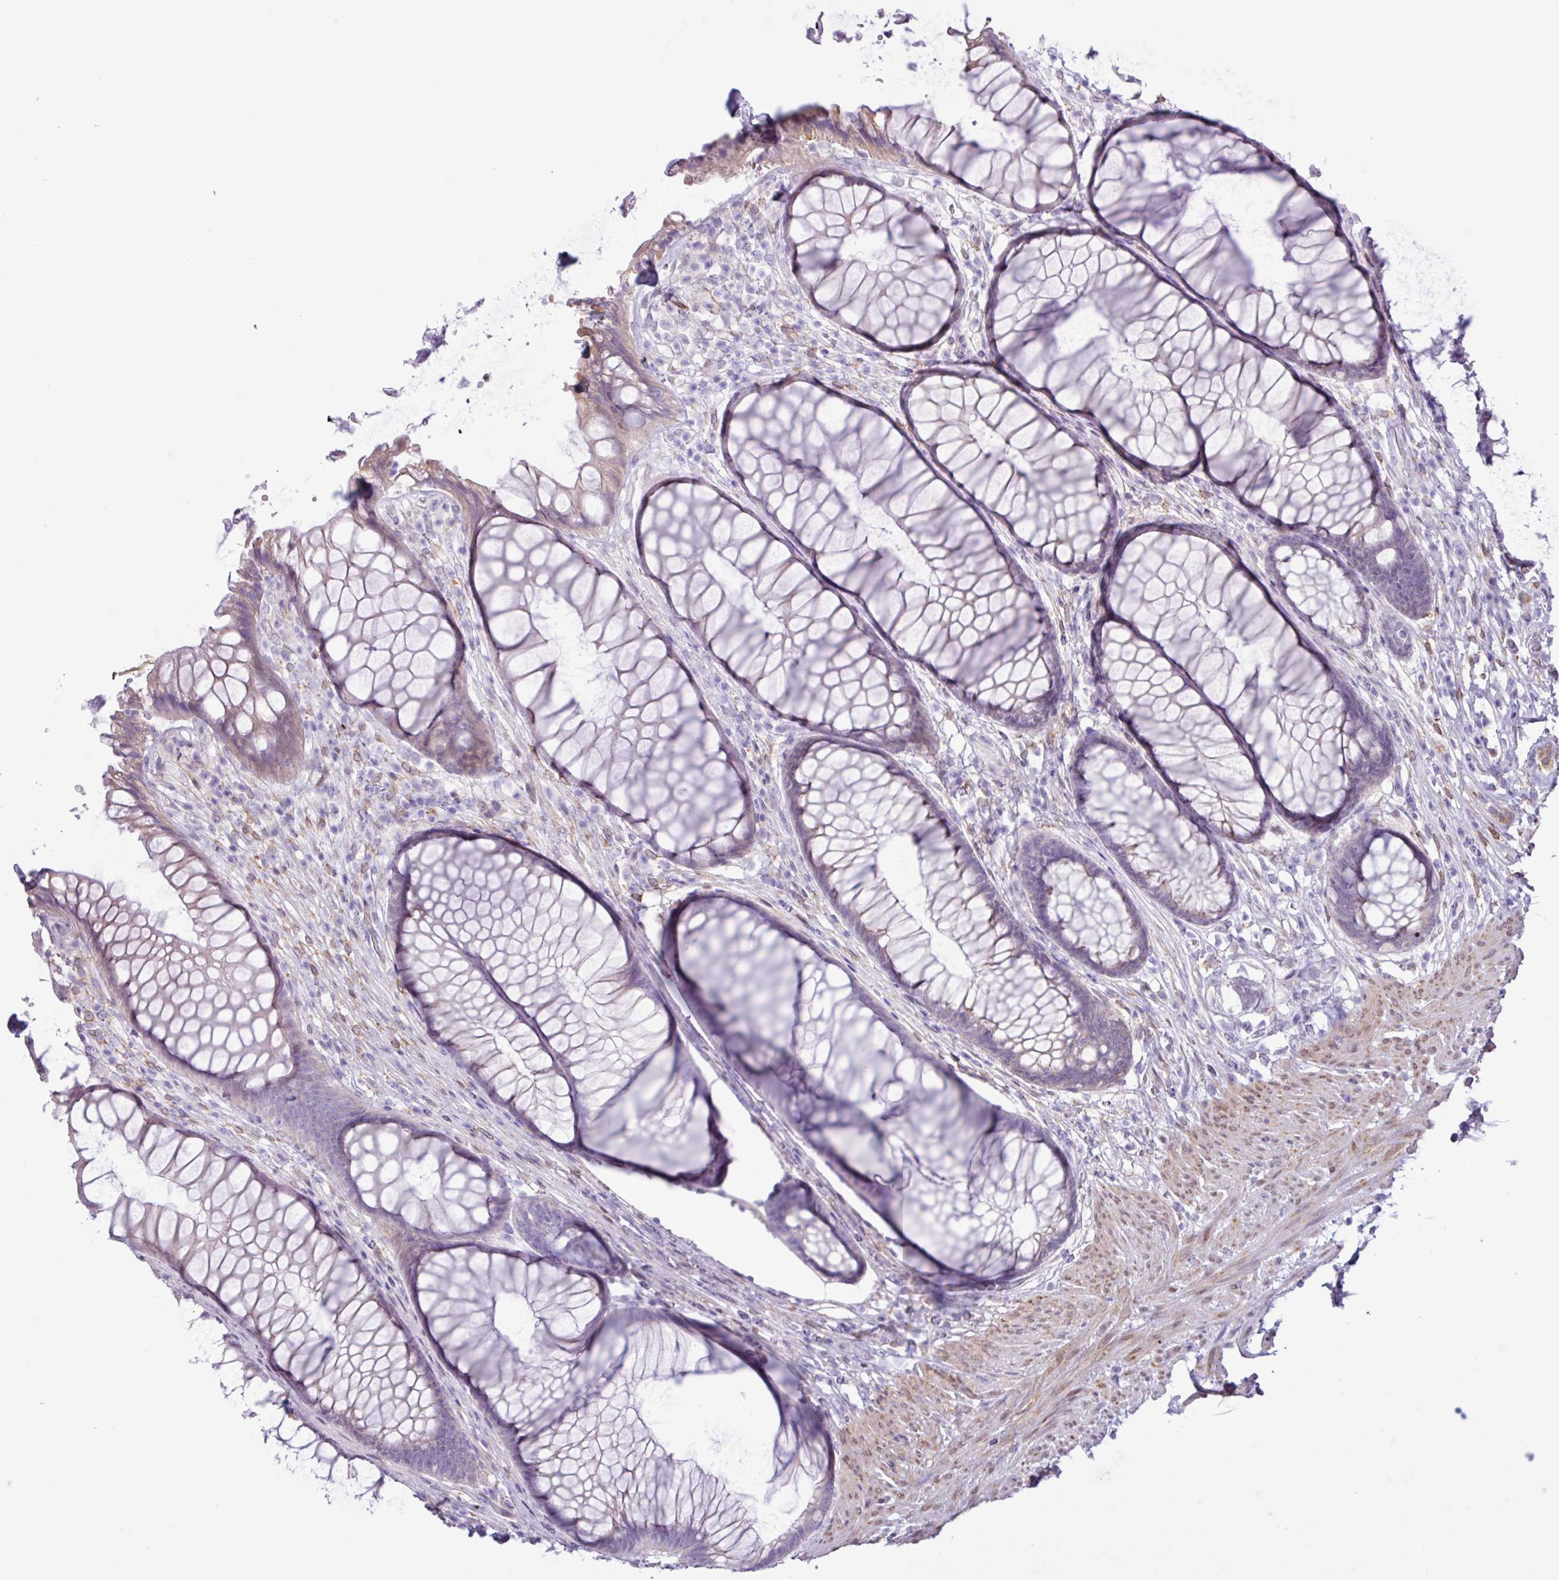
{"staining": {"intensity": "weak", "quantity": "25%-75%", "location": "cytoplasmic/membranous"}, "tissue": "rectum", "cell_type": "Glandular cells", "image_type": "normal", "snomed": [{"axis": "morphology", "description": "Normal tissue, NOS"}, {"axis": "topography", "description": "Smooth muscle"}, {"axis": "topography", "description": "Rectum"}], "caption": "Protein staining exhibits weak cytoplasmic/membranous positivity in approximately 25%-75% of glandular cells in benign rectum.", "gene": "SLC38A1", "patient": {"sex": "male", "age": 53}}